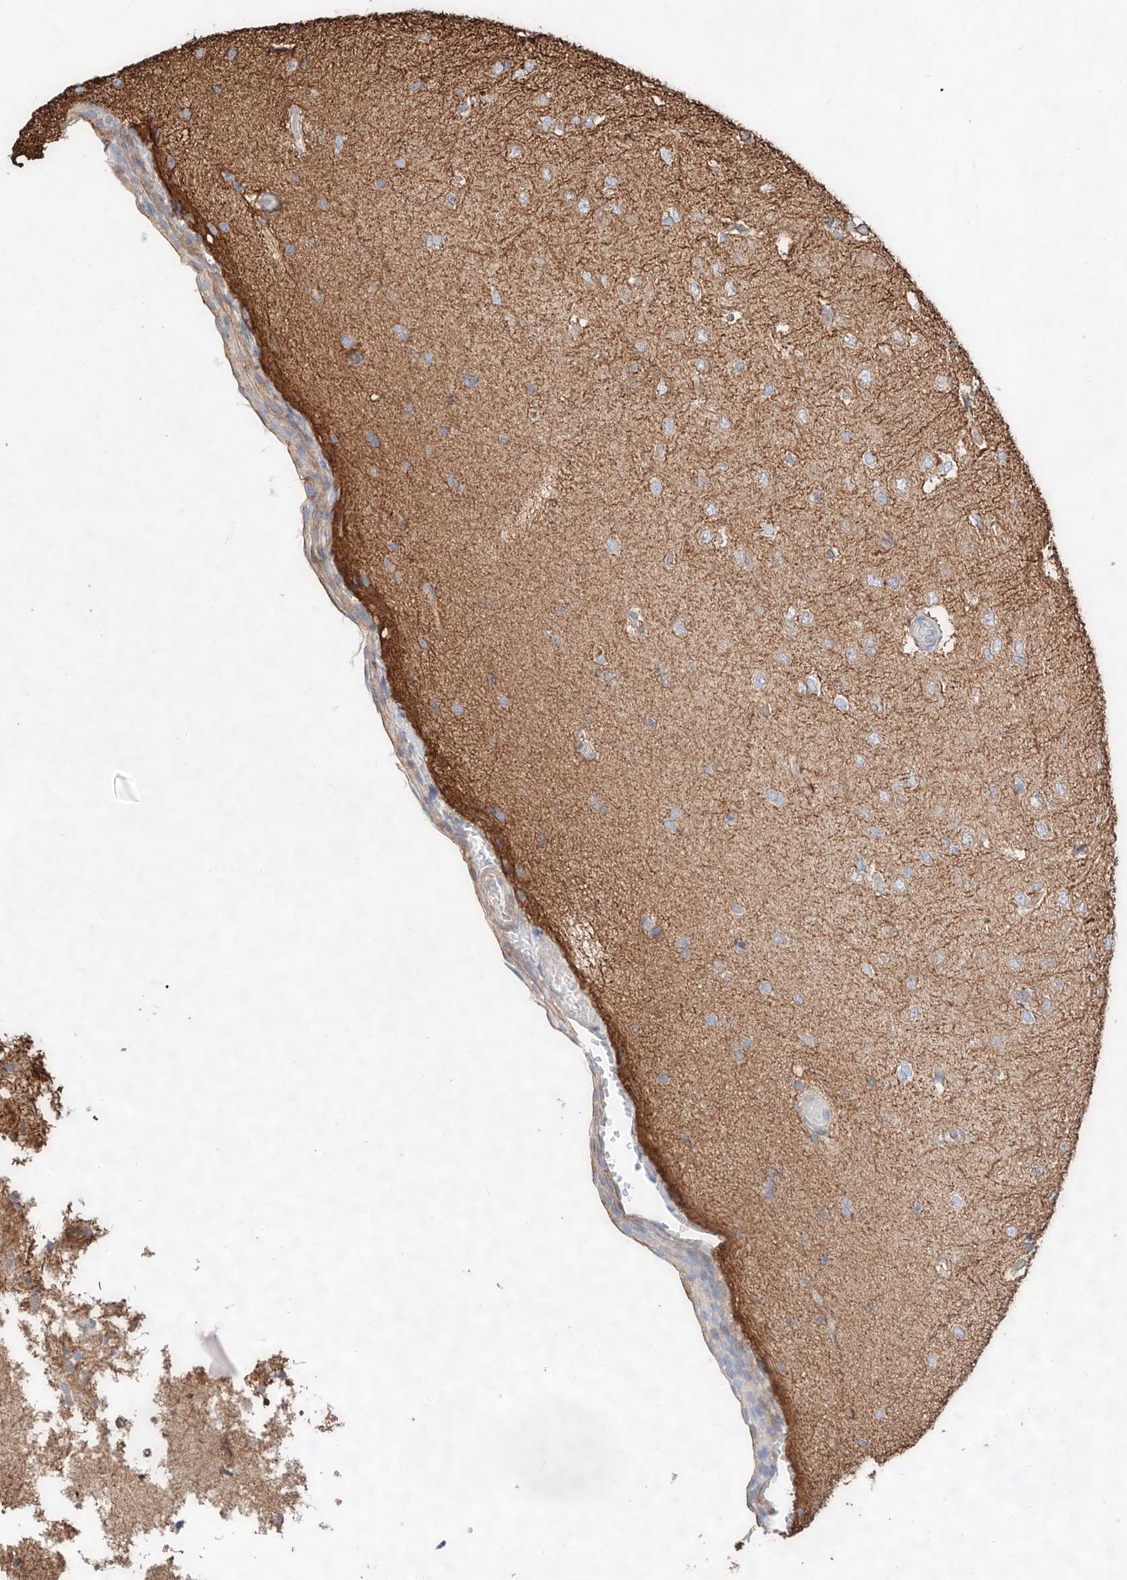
{"staining": {"intensity": "negative", "quantity": "none", "location": "none"}, "tissue": "glioma", "cell_type": "Tumor cells", "image_type": "cancer", "snomed": [{"axis": "morphology", "description": "Glioma, malignant, High grade"}, {"axis": "topography", "description": "Brain"}], "caption": "Immunohistochemistry (IHC) photomicrograph of neoplastic tissue: human glioma stained with DAB (3,3'-diaminobenzidine) displays no significant protein staining in tumor cells. (Stains: DAB immunohistochemistry with hematoxylin counter stain, Microscopy: brightfield microscopy at high magnification).", "gene": "ATP9B", "patient": {"sex": "female", "age": 59}}